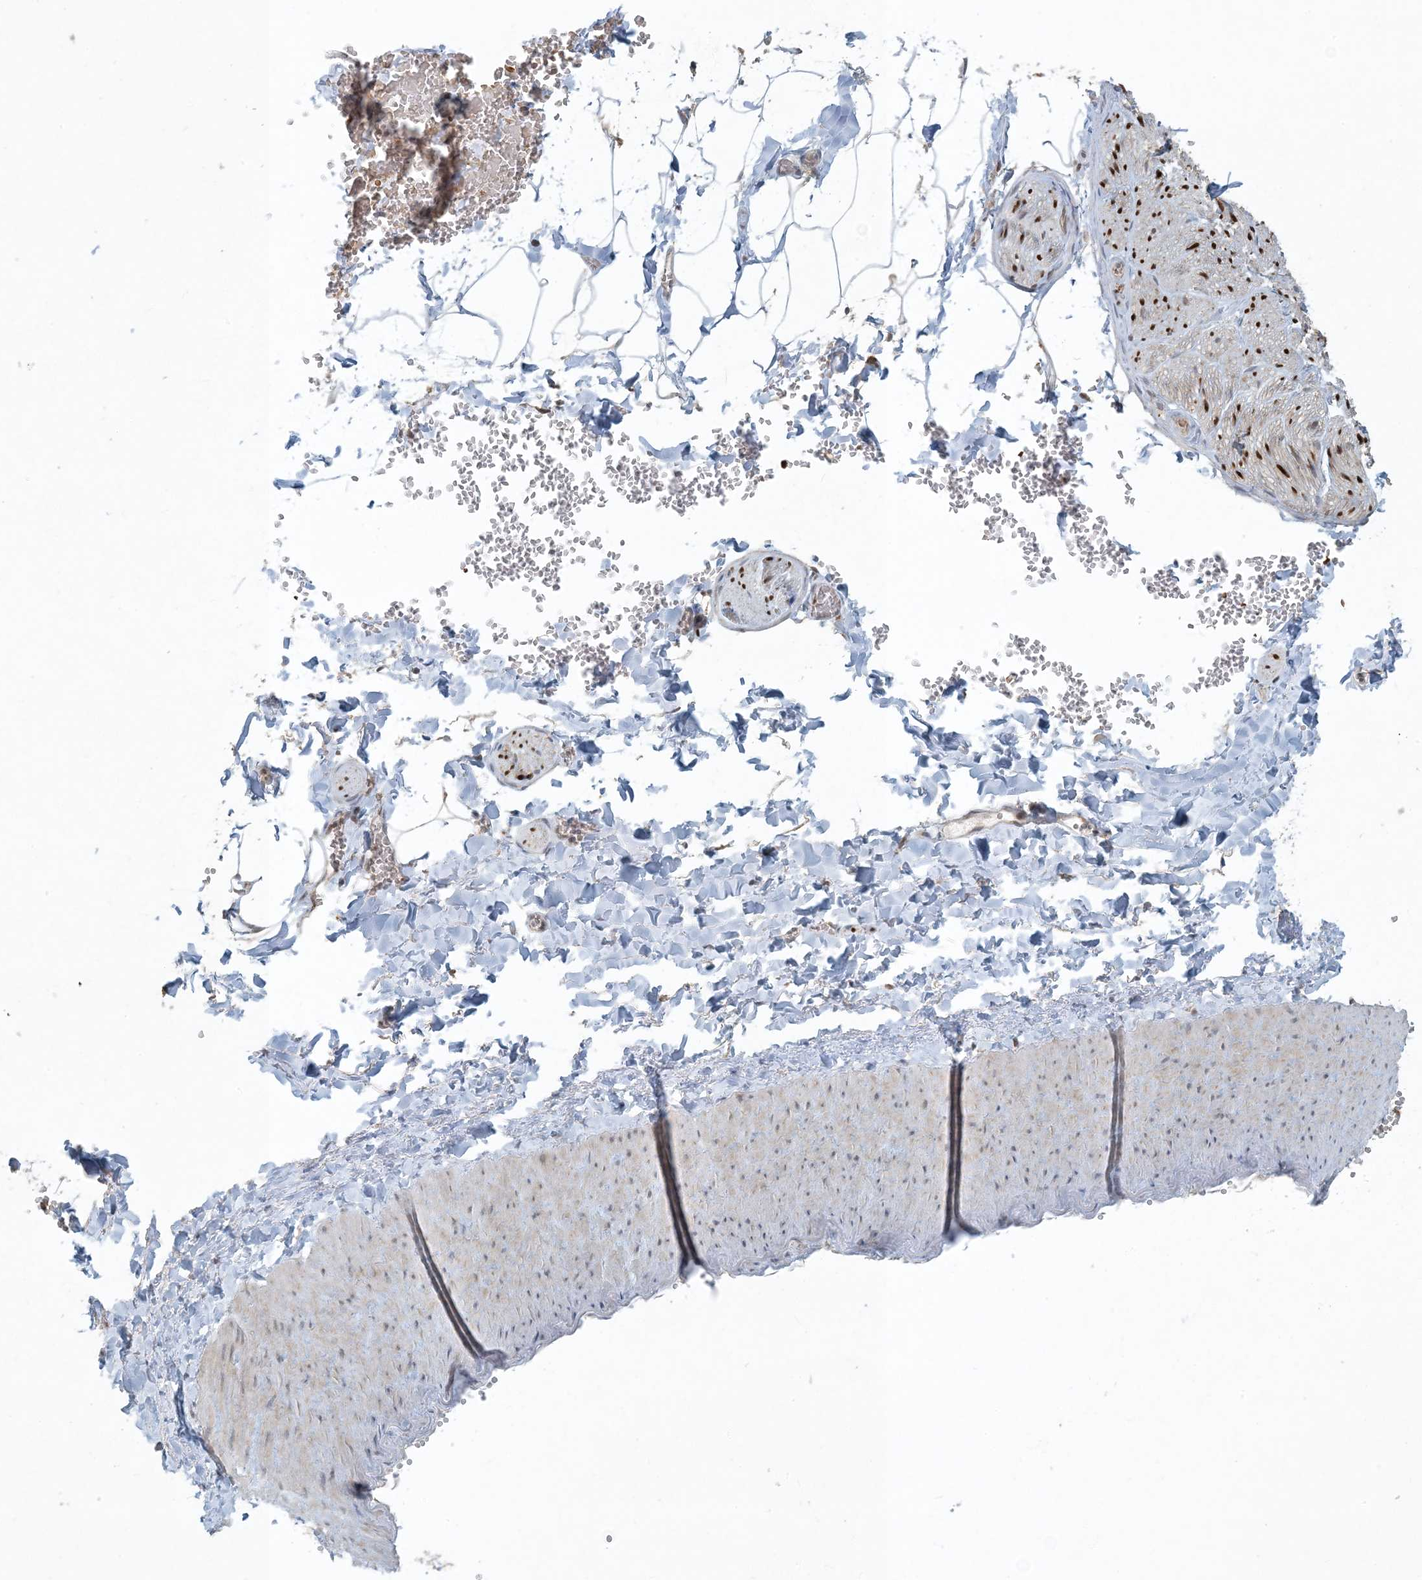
{"staining": {"intensity": "negative", "quantity": "none", "location": "none"}, "tissue": "adipose tissue", "cell_type": "Adipocytes", "image_type": "normal", "snomed": [{"axis": "morphology", "description": "Normal tissue, NOS"}, {"axis": "topography", "description": "Gallbladder"}, {"axis": "topography", "description": "Peripheral nerve tissue"}], "caption": "This is an IHC histopathology image of benign human adipose tissue. There is no positivity in adipocytes.", "gene": "CTDNEP1", "patient": {"sex": "male", "age": 38}}